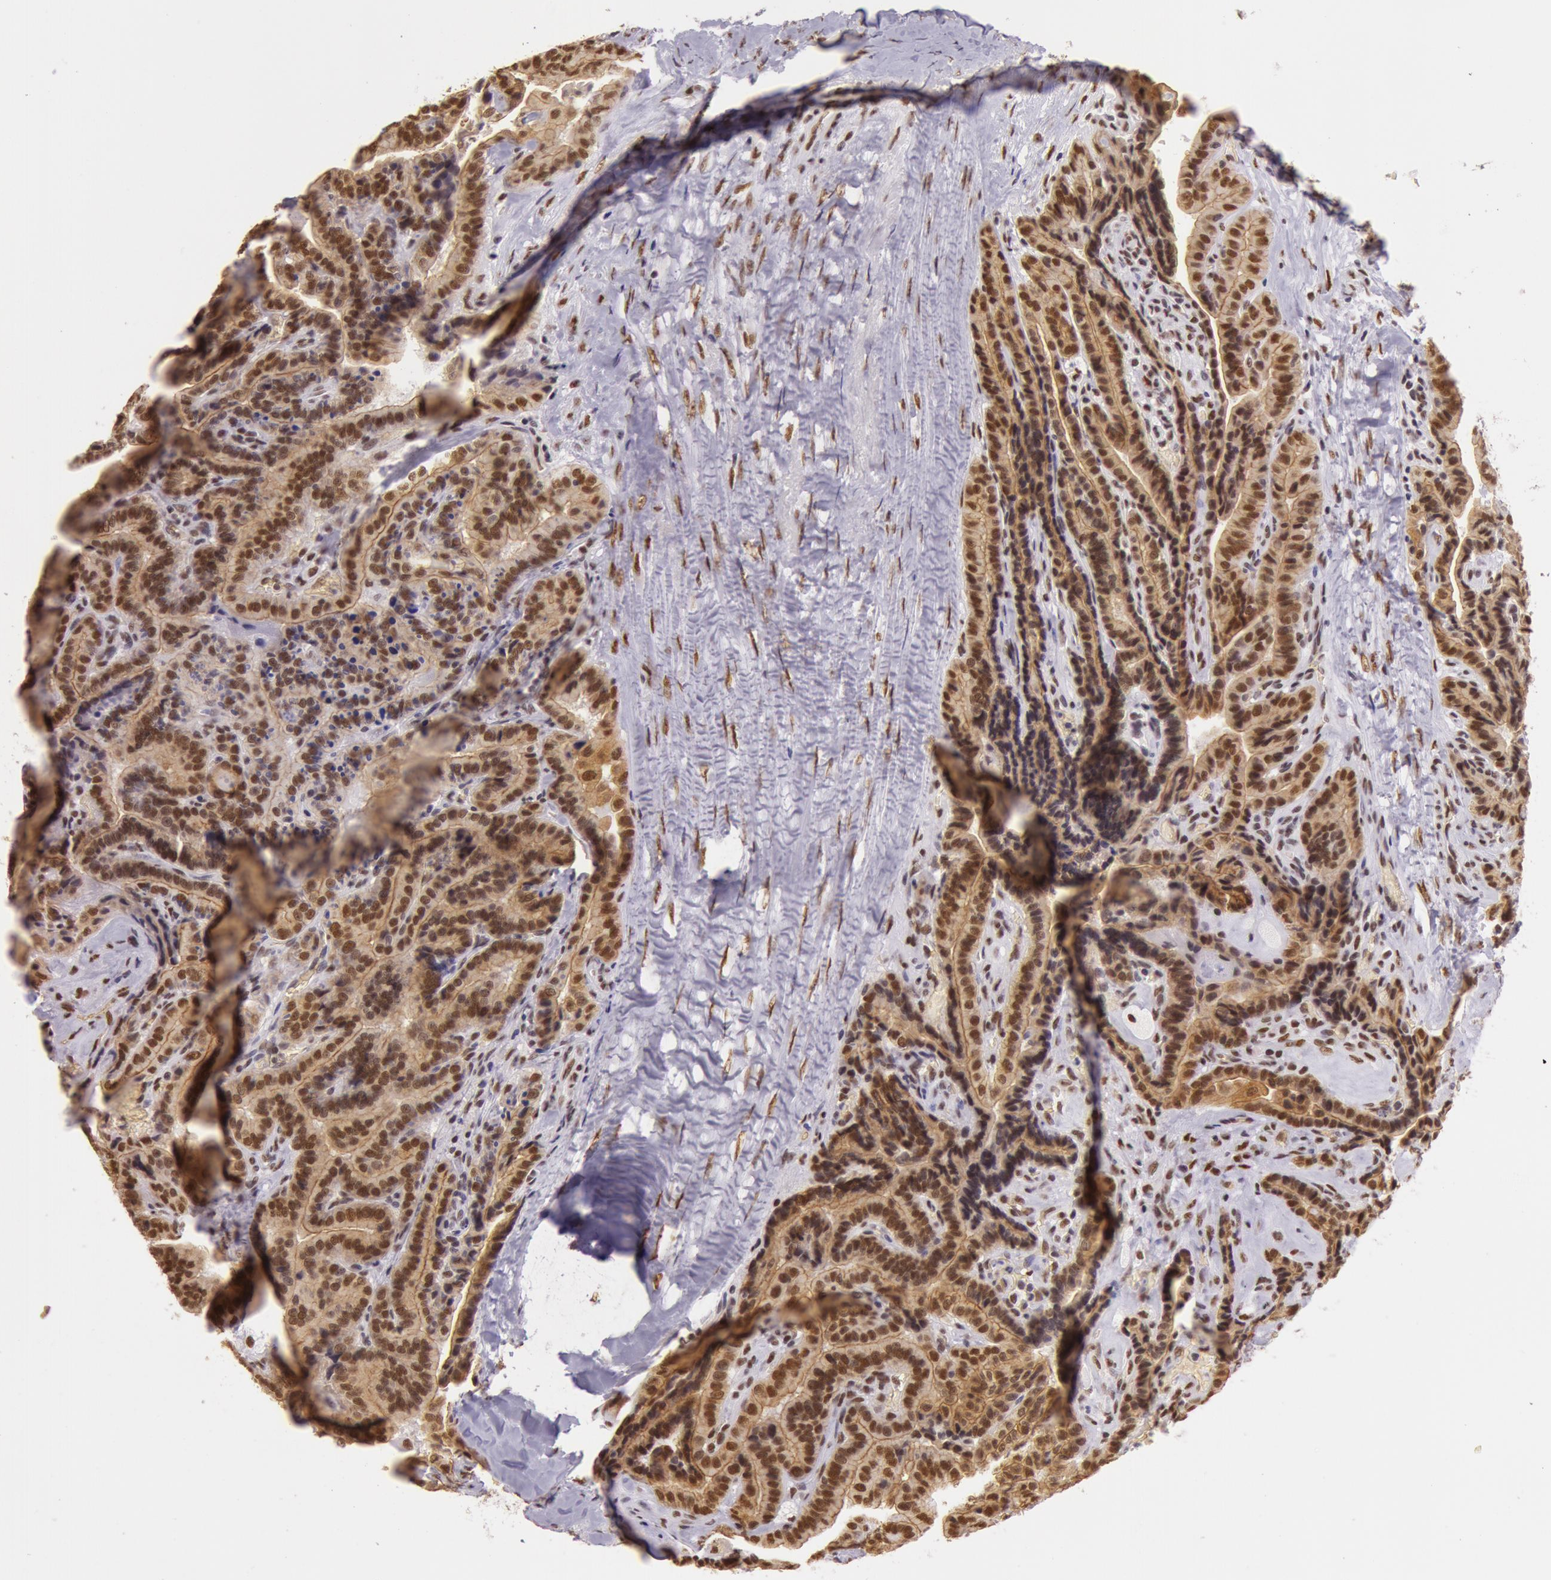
{"staining": {"intensity": "strong", "quantity": ">75%", "location": "cytoplasmic/membranous,nuclear"}, "tissue": "thyroid cancer", "cell_type": "Tumor cells", "image_type": "cancer", "snomed": [{"axis": "morphology", "description": "Papillary adenocarcinoma, NOS"}, {"axis": "topography", "description": "Thyroid gland"}], "caption": "Protein expression analysis of thyroid cancer shows strong cytoplasmic/membranous and nuclear positivity in about >75% of tumor cells.", "gene": "NBN", "patient": {"sex": "male", "age": 87}}